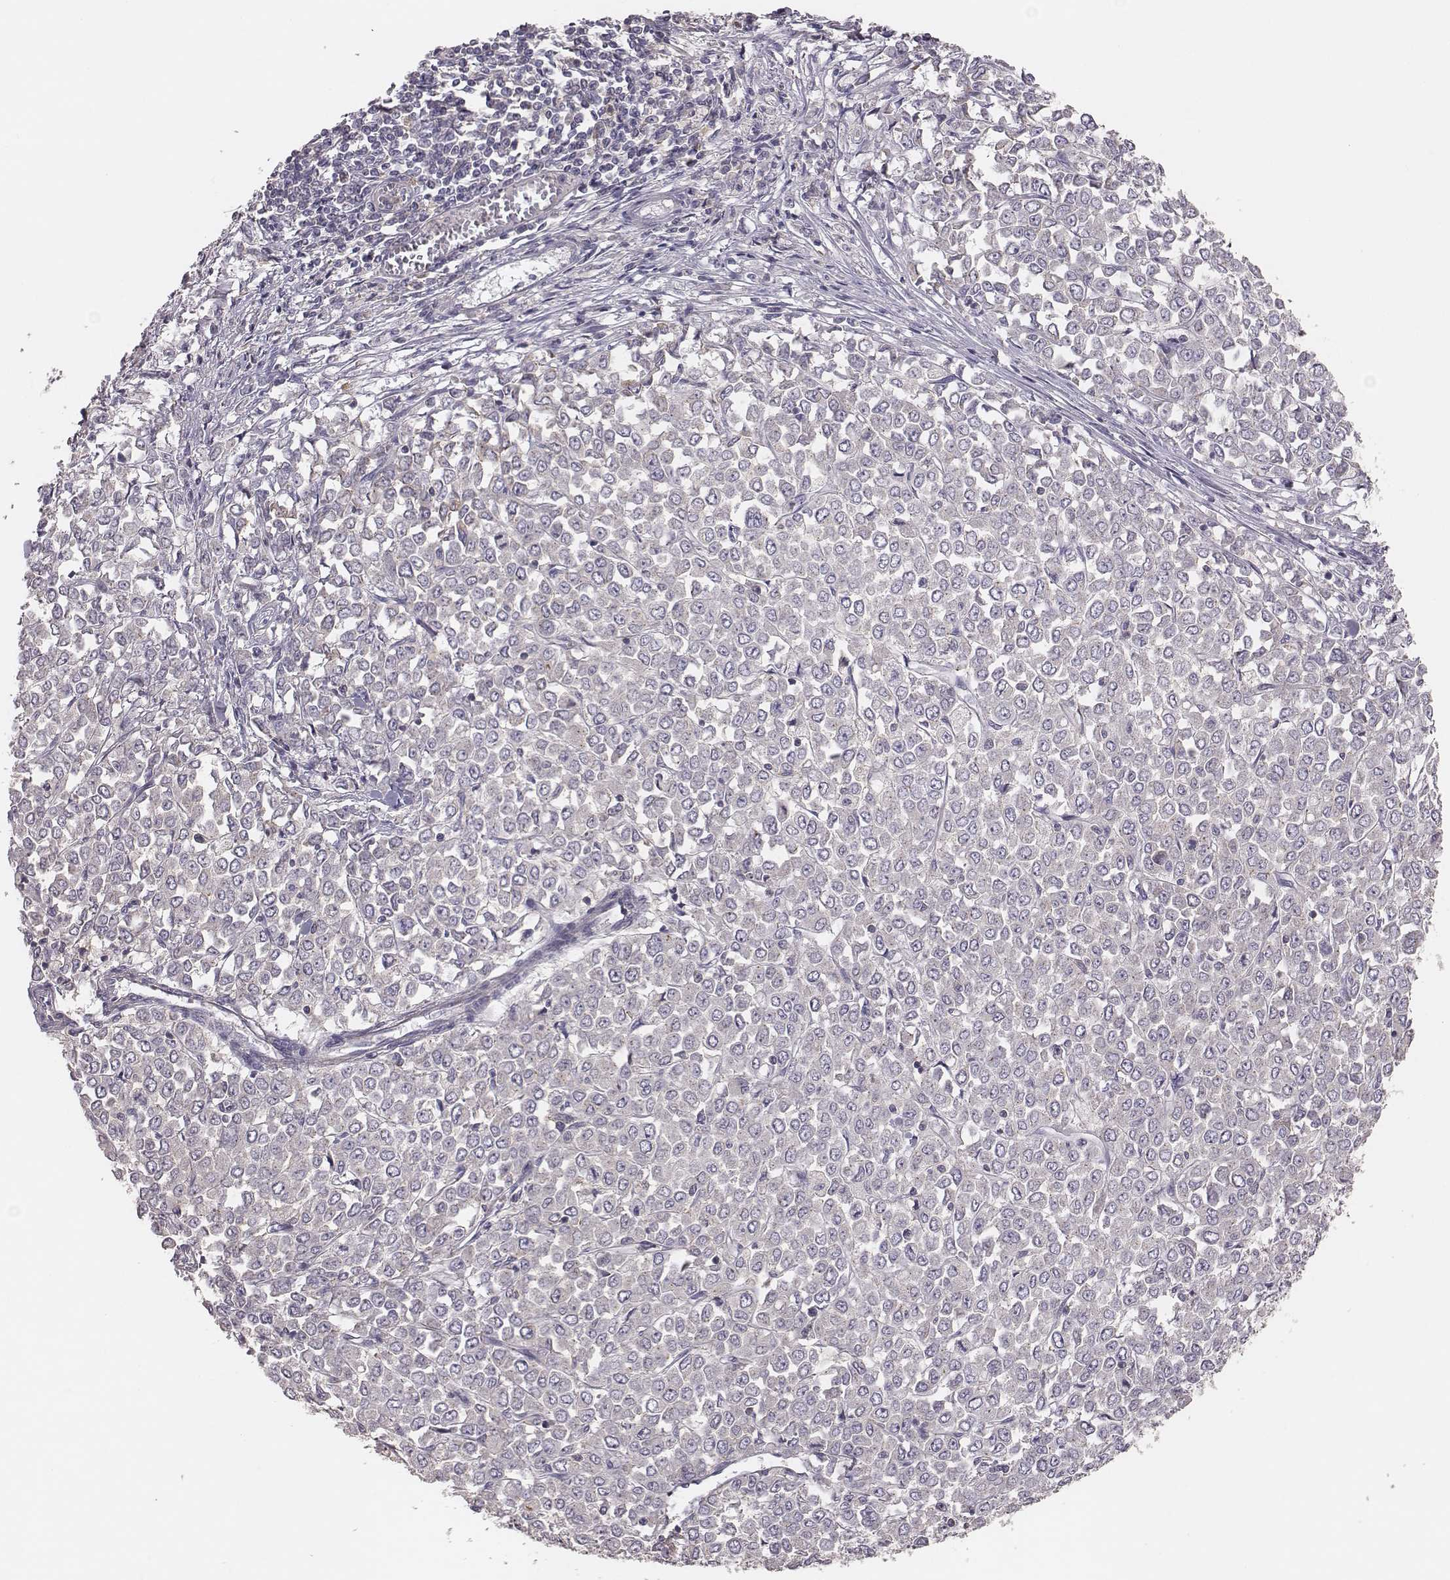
{"staining": {"intensity": "weak", "quantity": "25%-75%", "location": "cytoplasmic/membranous"}, "tissue": "stomach cancer", "cell_type": "Tumor cells", "image_type": "cancer", "snomed": [{"axis": "morphology", "description": "Adenocarcinoma, NOS"}, {"axis": "topography", "description": "Stomach, upper"}], "caption": "The image displays staining of adenocarcinoma (stomach), revealing weak cytoplasmic/membranous protein positivity (brown color) within tumor cells.", "gene": "CAD", "patient": {"sex": "male", "age": 70}}